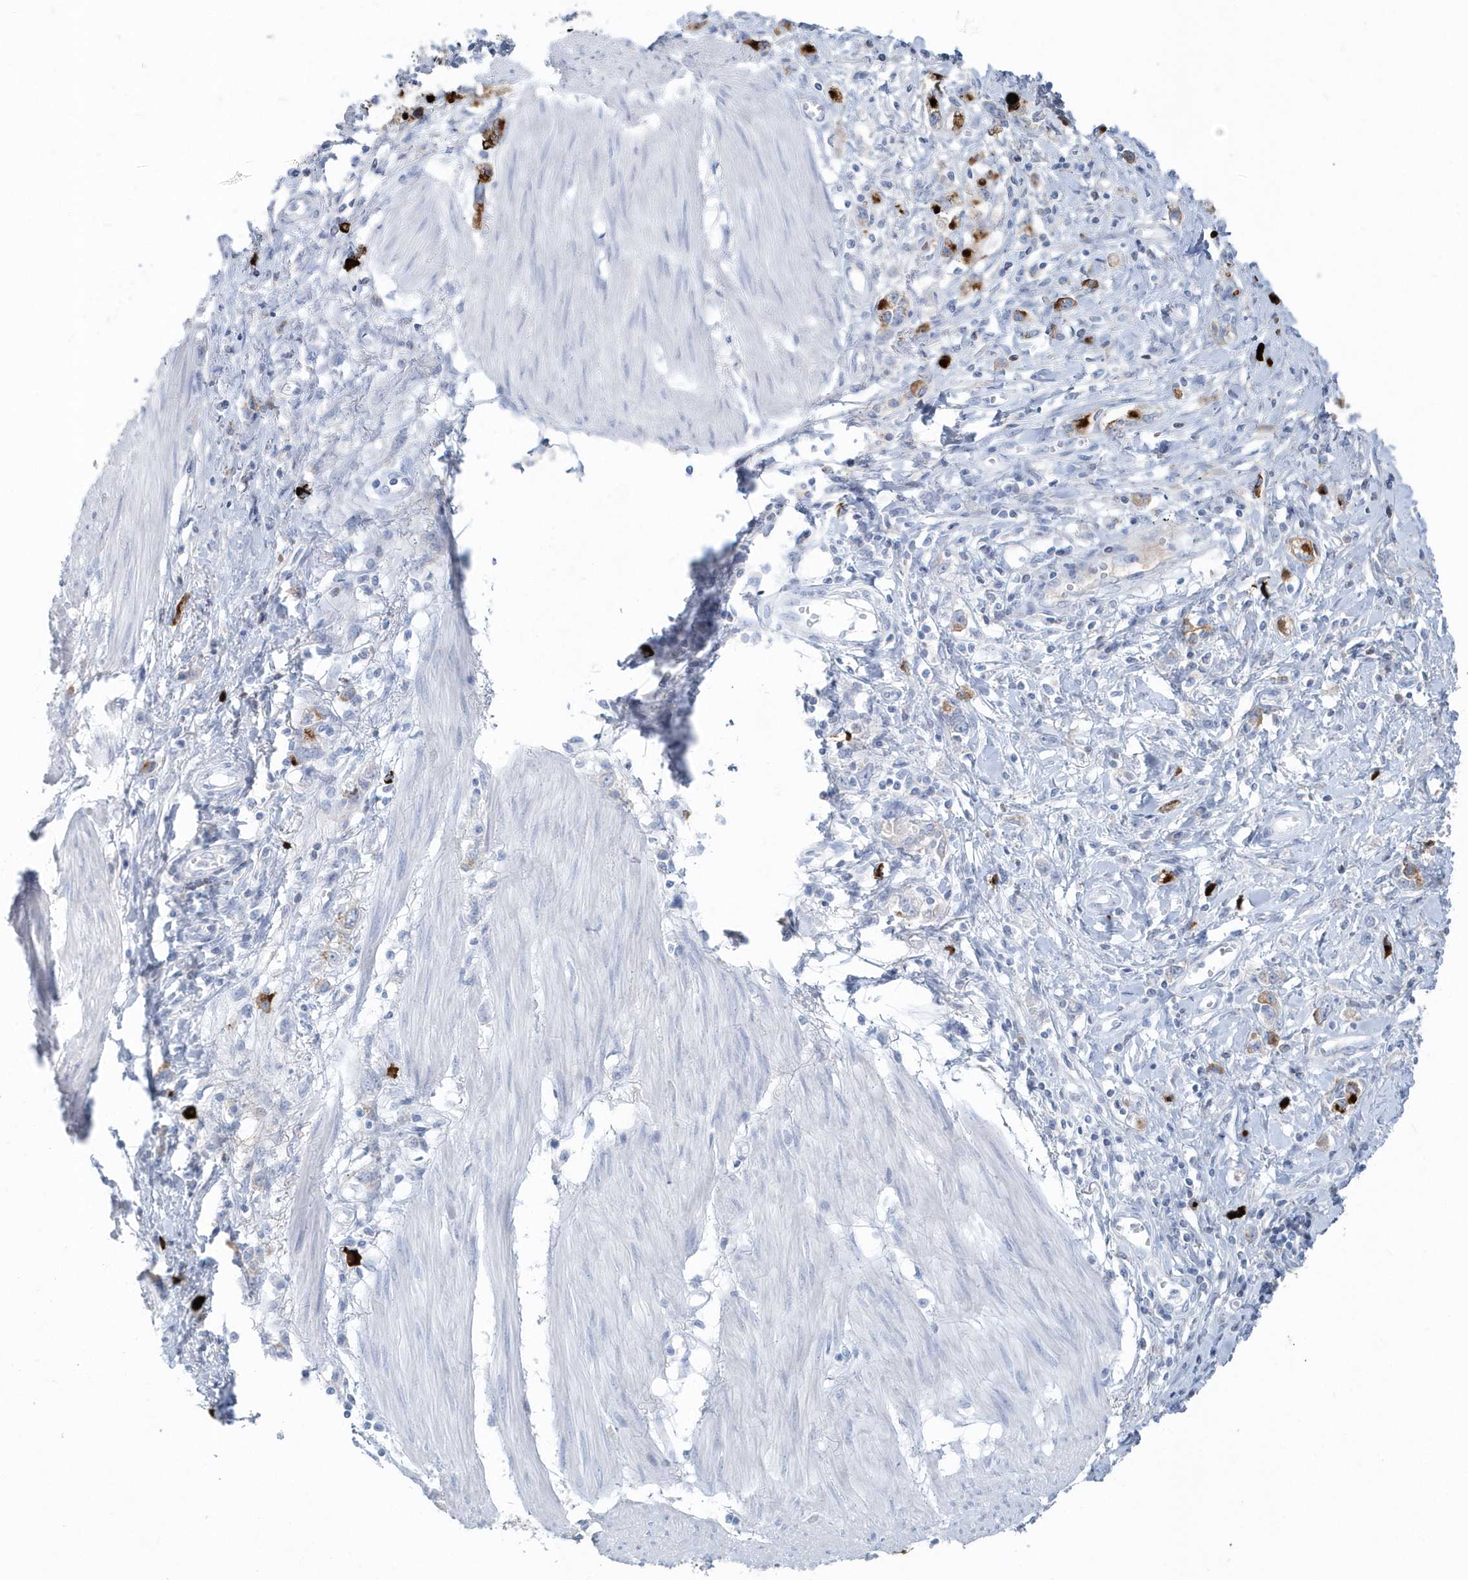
{"staining": {"intensity": "weak", "quantity": "<25%", "location": "cytoplasmic/membranous"}, "tissue": "stomach cancer", "cell_type": "Tumor cells", "image_type": "cancer", "snomed": [{"axis": "morphology", "description": "Adenocarcinoma, NOS"}, {"axis": "topography", "description": "Stomach"}], "caption": "Stomach cancer (adenocarcinoma) was stained to show a protein in brown. There is no significant expression in tumor cells. (DAB immunohistochemistry (IHC) with hematoxylin counter stain).", "gene": "JCHAIN", "patient": {"sex": "female", "age": 76}}